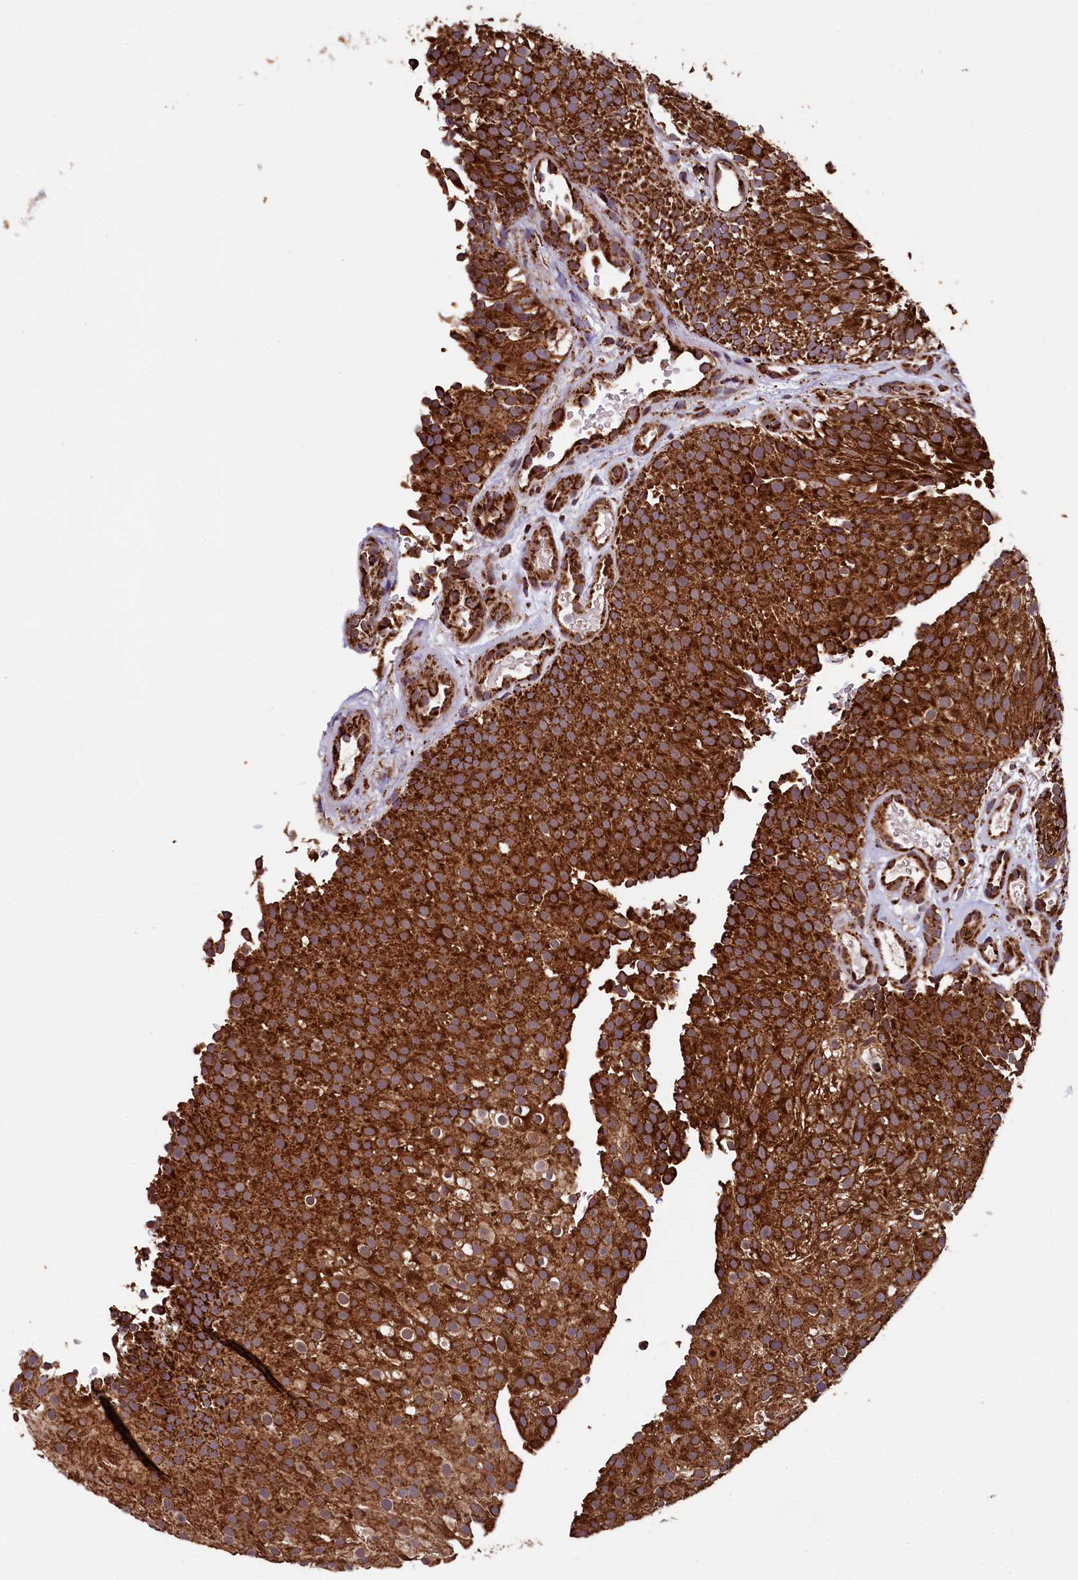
{"staining": {"intensity": "strong", "quantity": ">75%", "location": "cytoplasmic/membranous"}, "tissue": "urothelial cancer", "cell_type": "Tumor cells", "image_type": "cancer", "snomed": [{"axis": "morphology", "description": "Urothelial carcinoma, Low grade"}, {"axis": "topography", "description": "Urinary bladder"}], "caption": "Protein staining displays strong cytoplasmic/membranous staining in about >75% of tumor cells in urothelial cancer.", "gene": "KLC2", "patient": {"sex": "male", "age": 78}}